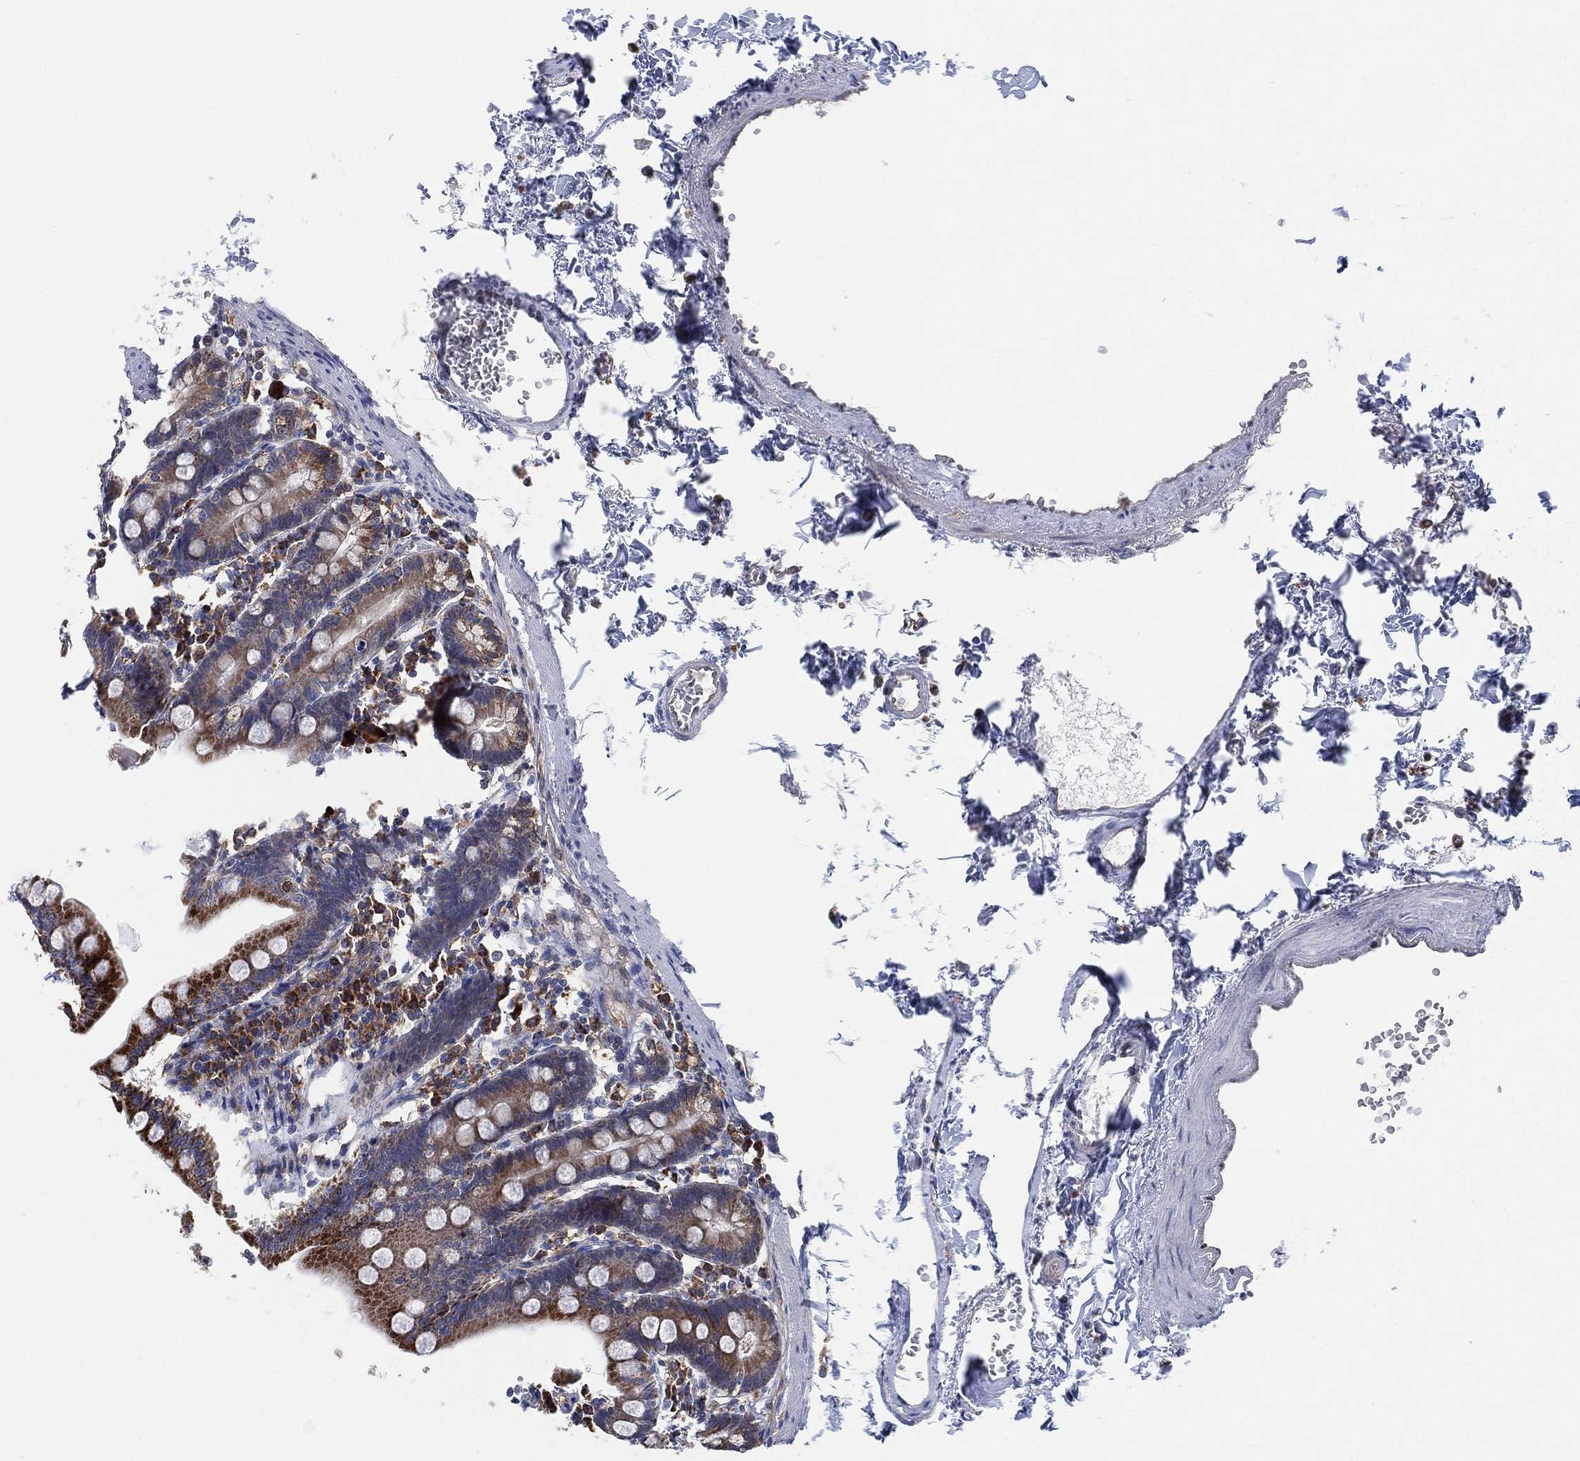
{"staining": {"intensity": "strong", "quantity": ">75%", "location": "cytoplasmic/membranous"}, "tissue": "duodenum", "cell_type": "Glandular cells", "image_type": "normal", "snomed": [{"axis": "morphology", "description": "Normal tissue, NOS"}, {"axis": "topography", "description": "Duodenum"}], "caption": "An image showing strong cytoplasmic/membranous positivity in about >75% of glandular cells in normal duodenum, as visualized by brown immunohistochemical staining.", "gene": "FES", "patient": {"sex": "female", "age": 67}}